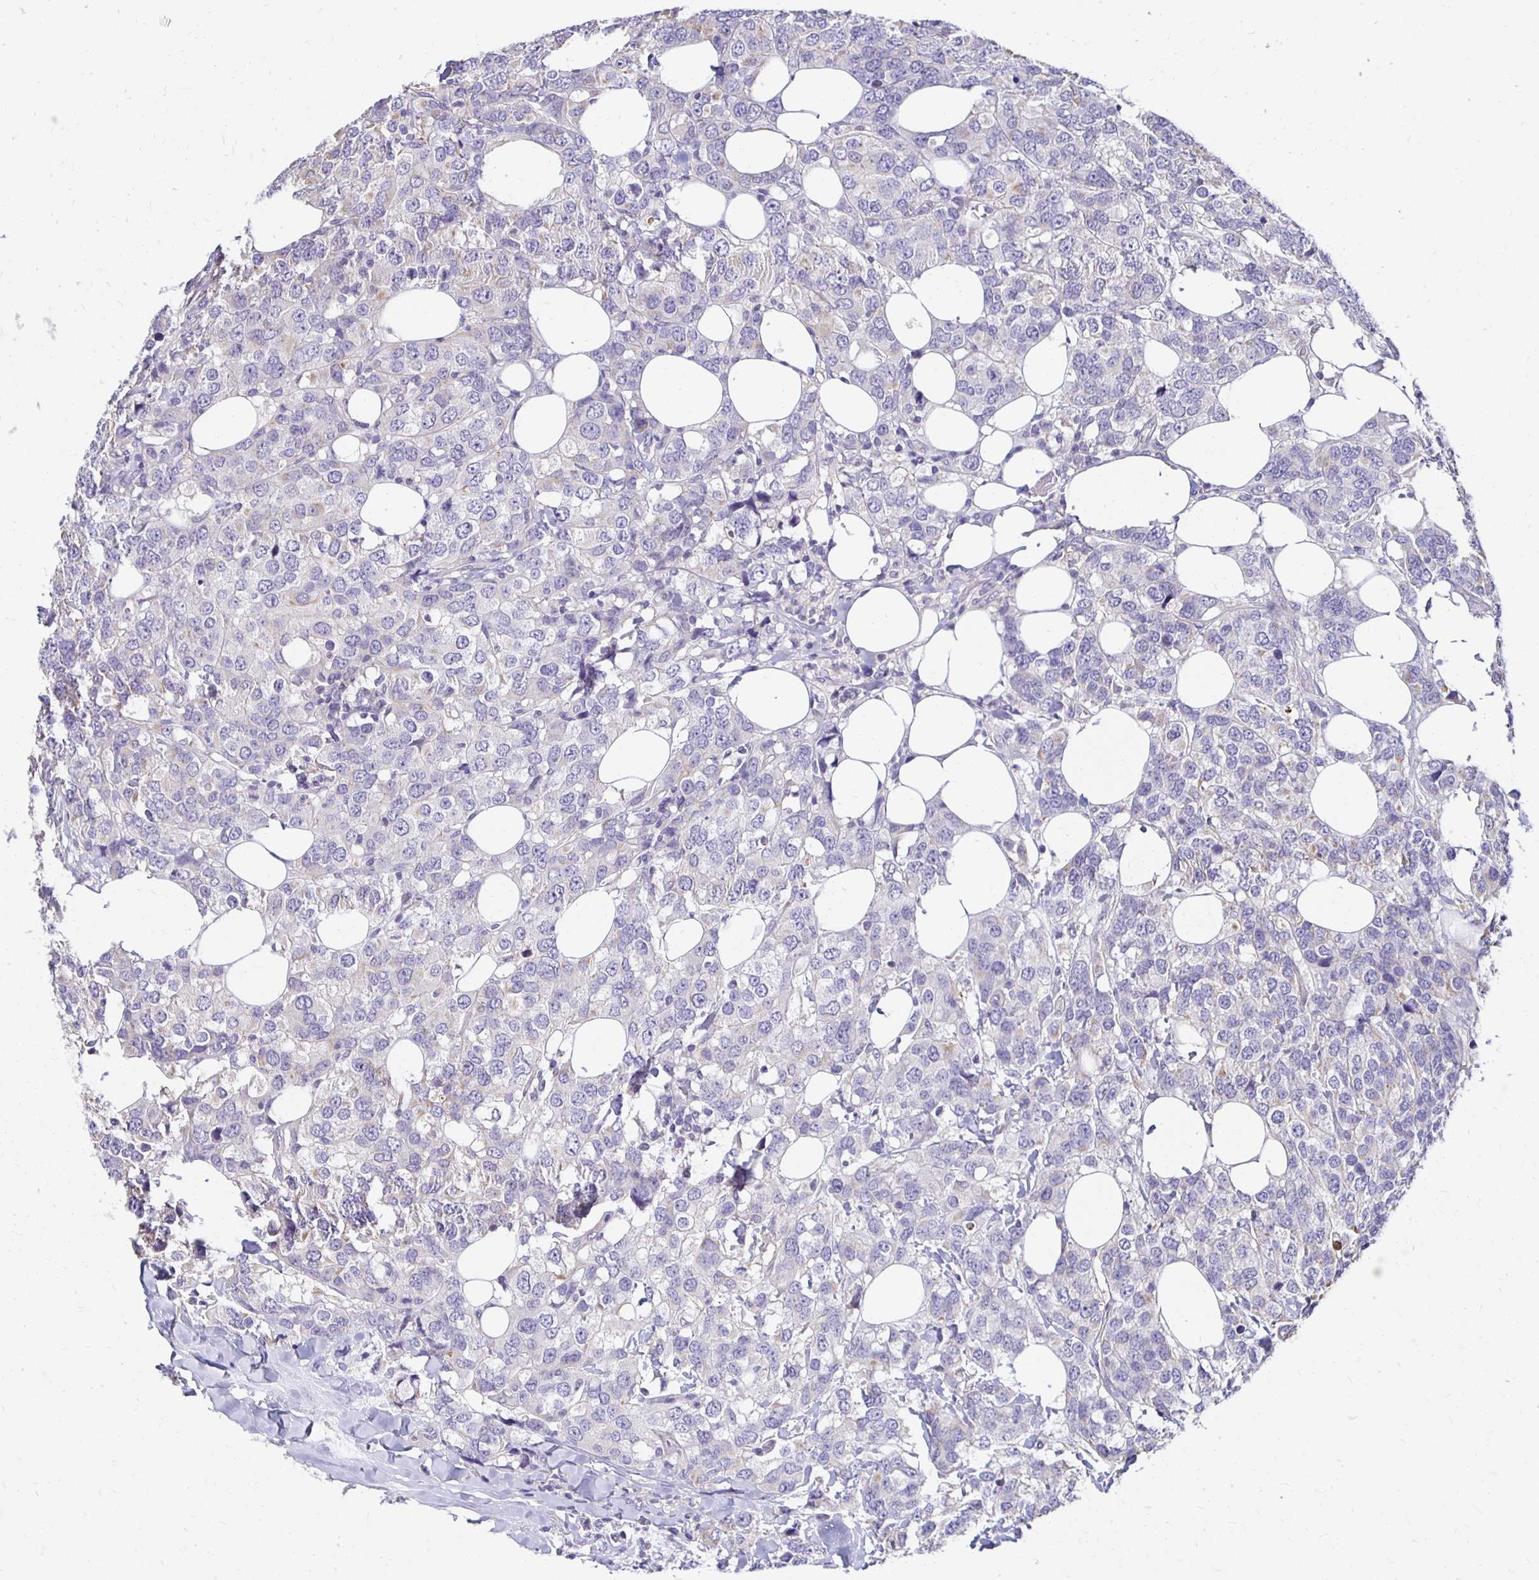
{"staining": {"intensity": "negative", "quantity": "none", "location": "none"}, "tissue": "breast cancer", "cell_type": "Tumor cells", "image_type": "cancer", "snomed": [{"axis": "morphology", "description": "Lobular carcinoma"}, {"axis": "topography", "description": "Breast"}], "caption": "Human lobular carcinoma (breast) stained for a protein using immunohistochemistry displays no staining in tumor cells.", "gene": "AKAP6", "patient": {"sex": "female", "age": 59}}